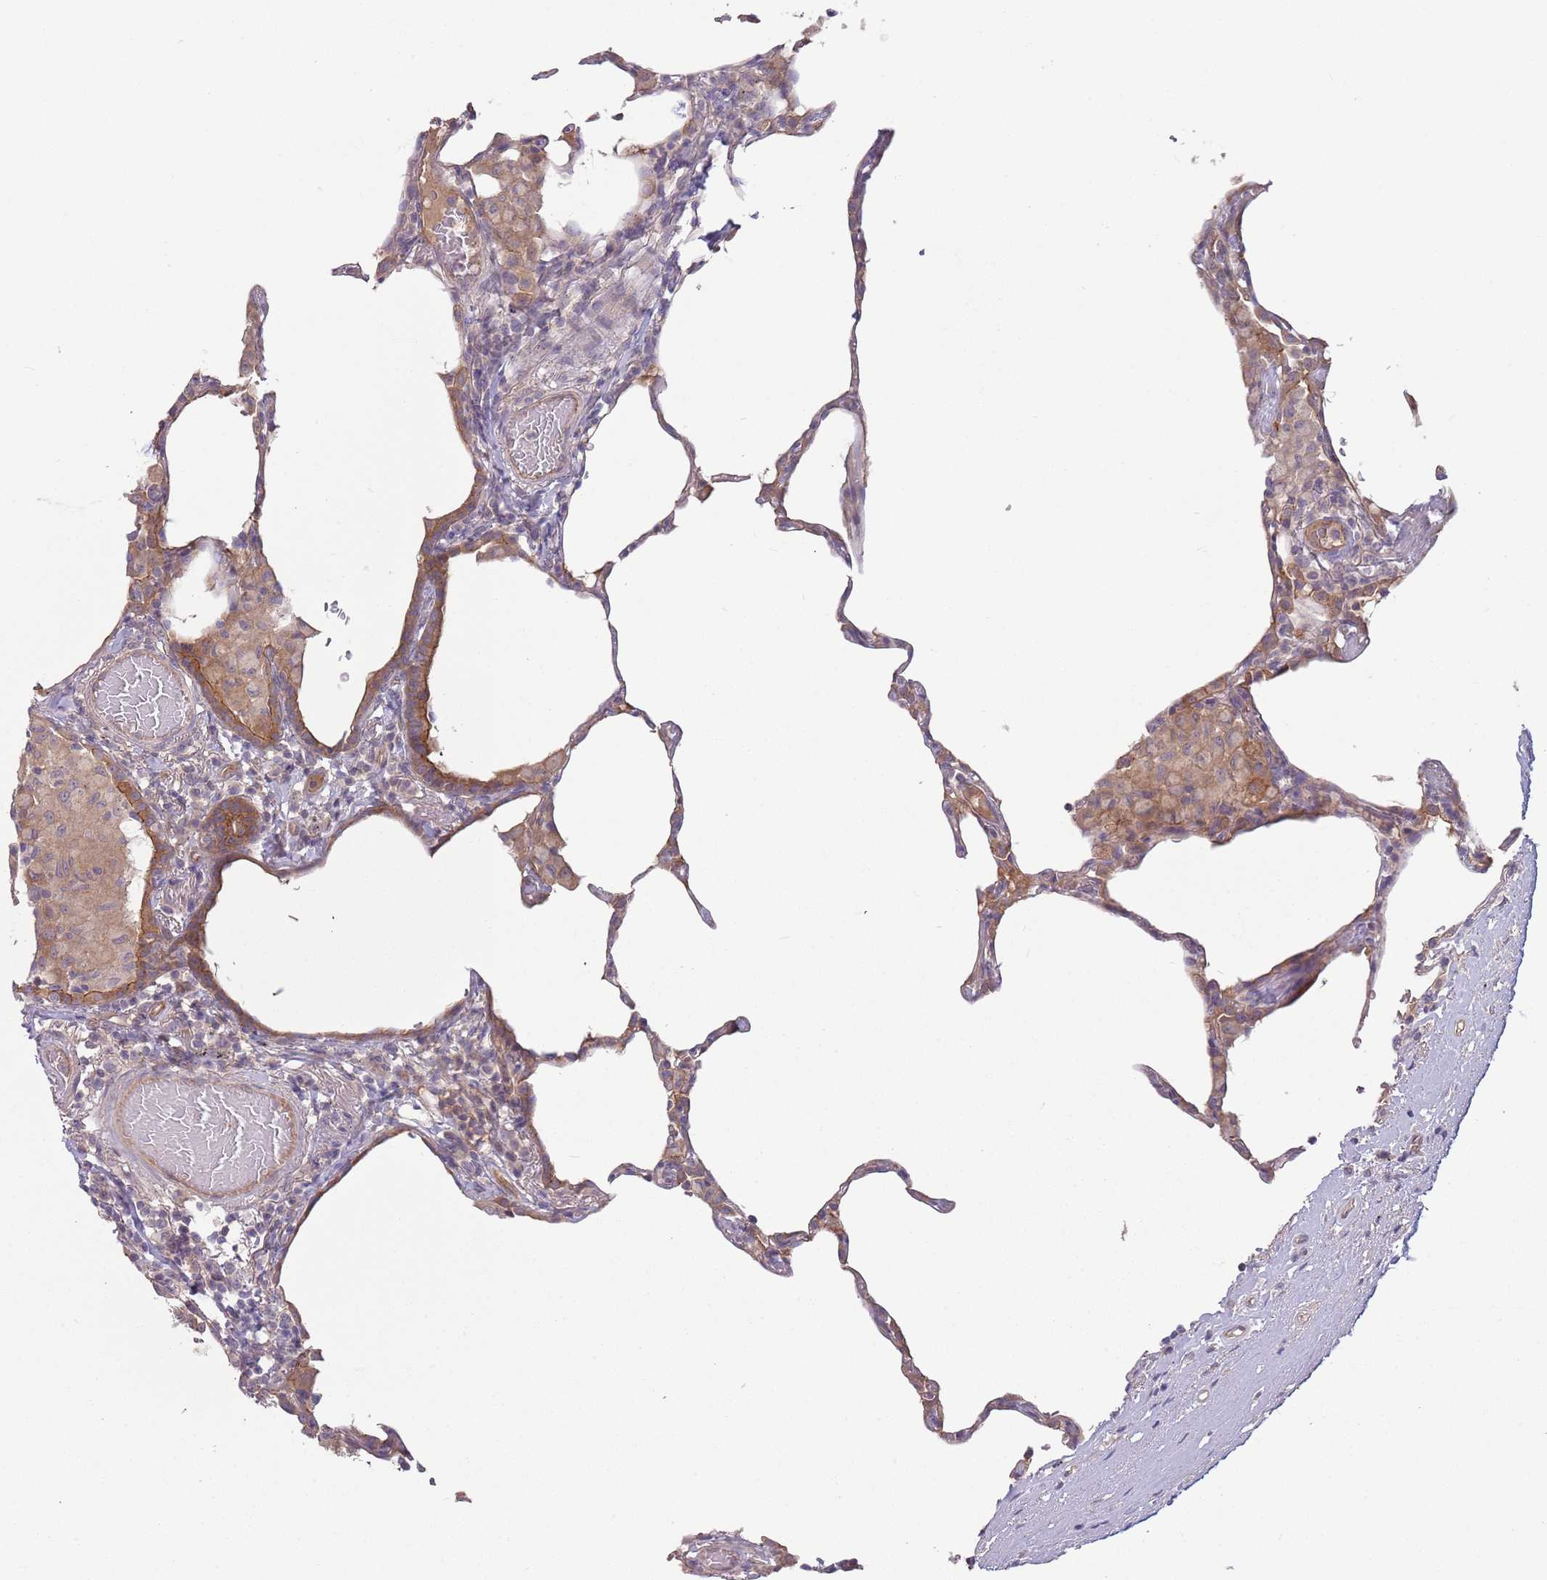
{"staining": {"intensity": "negative", "quantity": "none", "location": "none"}, "tissue": "lung", "cell_type": "Alveolar cells", "image_type": "normal", "snomed": [{"axis": "morphology", "description": "Normal tissue, NOS"}, {"axis": "topography", "description": "Lung"}], "caption": "An immunohistochemistry (IHC) micrograph of unremarkable lung is shown. There is no staining in alveolar cells of lung.", "gene": "SAV1", "patient": {"sex": "female", "age": 57}}